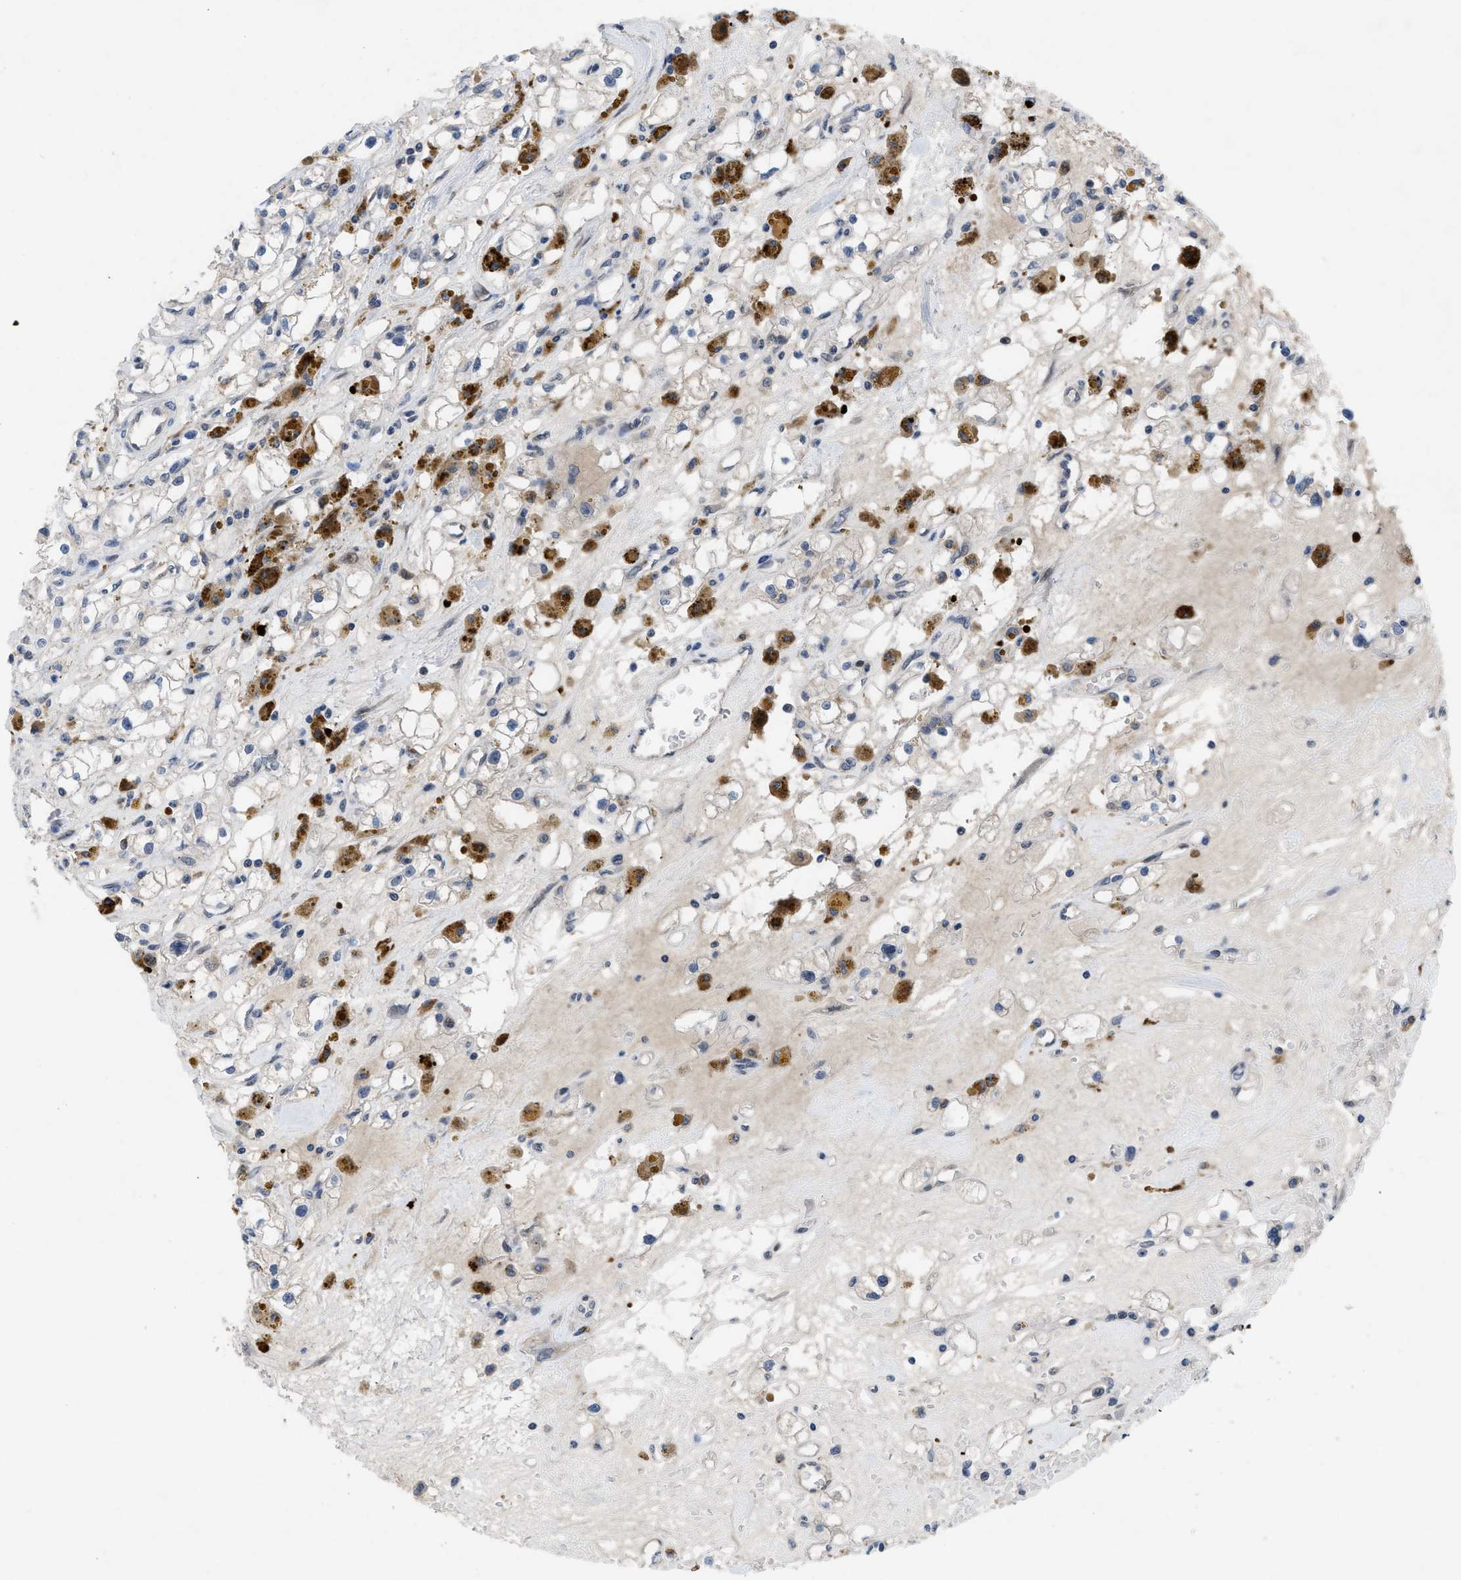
{"staining": {"intensity": "negative", "quantity": "none", "location": "none"}, "tissue": "renal cancer", "cell_type": "Tumor cells", "image_type": "cancer", "snomed": [{"axis": "morphology", "description": "Adenocarcinoma, NOS"}, {"axis": "topography", "description": "Kidney"}], "caption": "Histopathology image shows no significant protein staining in tumor cells of renal cancer (adenocarcinoma). Nuclei are stained in blue.", "gene": "IL17RE", "patient": {"sex": "male", "age": 56}}